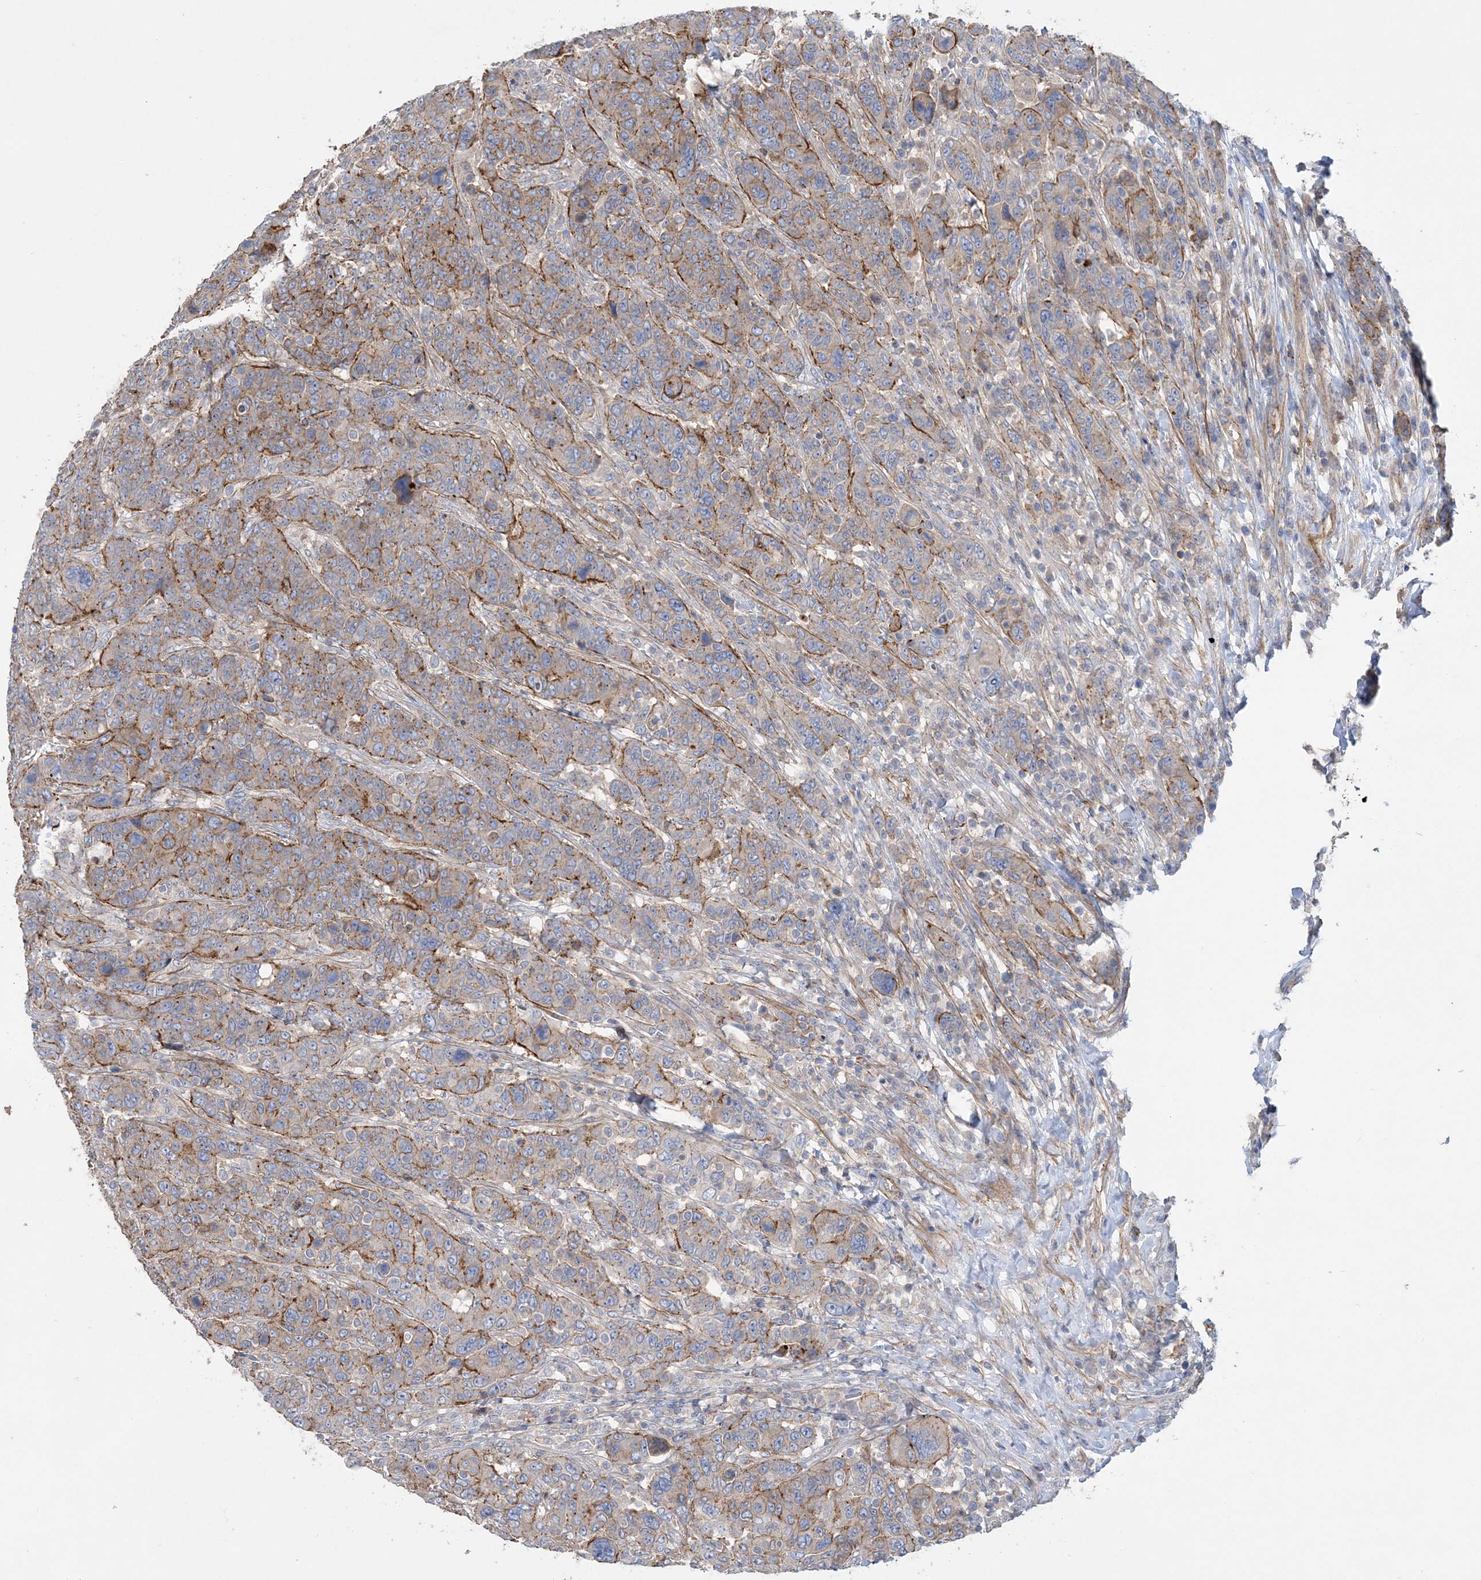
{"staining": {"intensity": "moderate", "quantity": ">75%", "location": "cytoplasmic/membranous"}, "tissue": "breast cancer", "cell_type": "Tumor cells", "image_type": "cancer", "snomed": [{"axis": "morphology", "description": "Duct carcinoma"}, {"axis": "topography", "description": "Breast"}], "caption": "Immunohistochemical staining of human breast cancer shows moderate cytoplasmic/membranous protein positivity in approximately >75% of tumor cells. The protein of interest is shown in brown color, while the nuclei are stained blue.", "gene": "PIGC", "patient": {"sex": "female", "age": 37}}